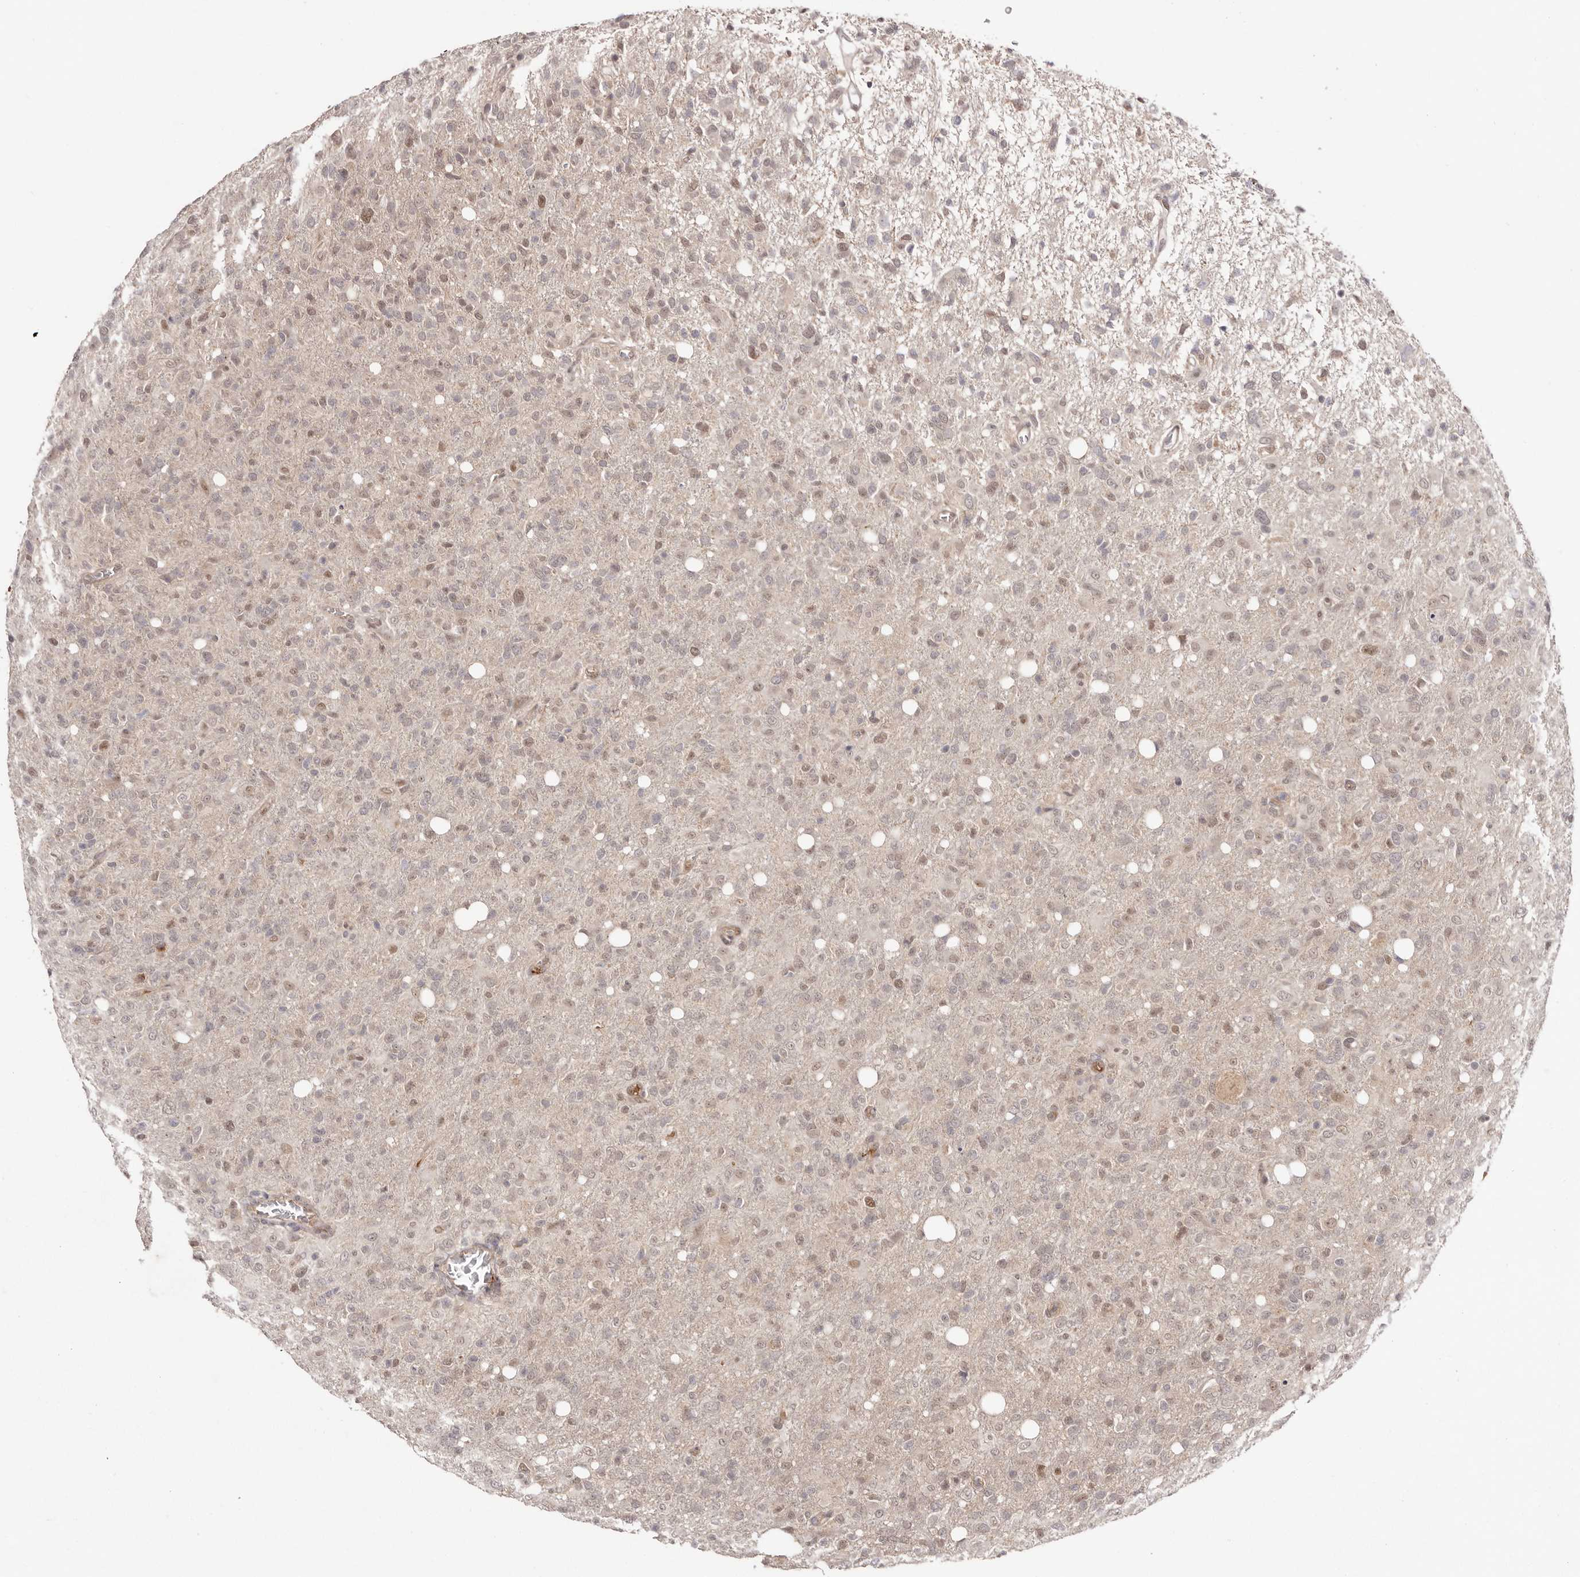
{"staining": {"intensity": "weak", "quantity": "<25%", "location": "nuclear"}, "tissue": "glioma", "cell_type": "Tumor cells", "image_type": "cancer", "snomed": [{"axis": "morphology", "description": "Glioma, malignant, High grade"}, {"axis": "topography", "description": "Brain"}], "caption": "This is a image of immunohistochemistry staining of glioma, which shows no staining in tumor cells.", "gene": "EGR3", "patient": {"sex": "female", "age": 57}}